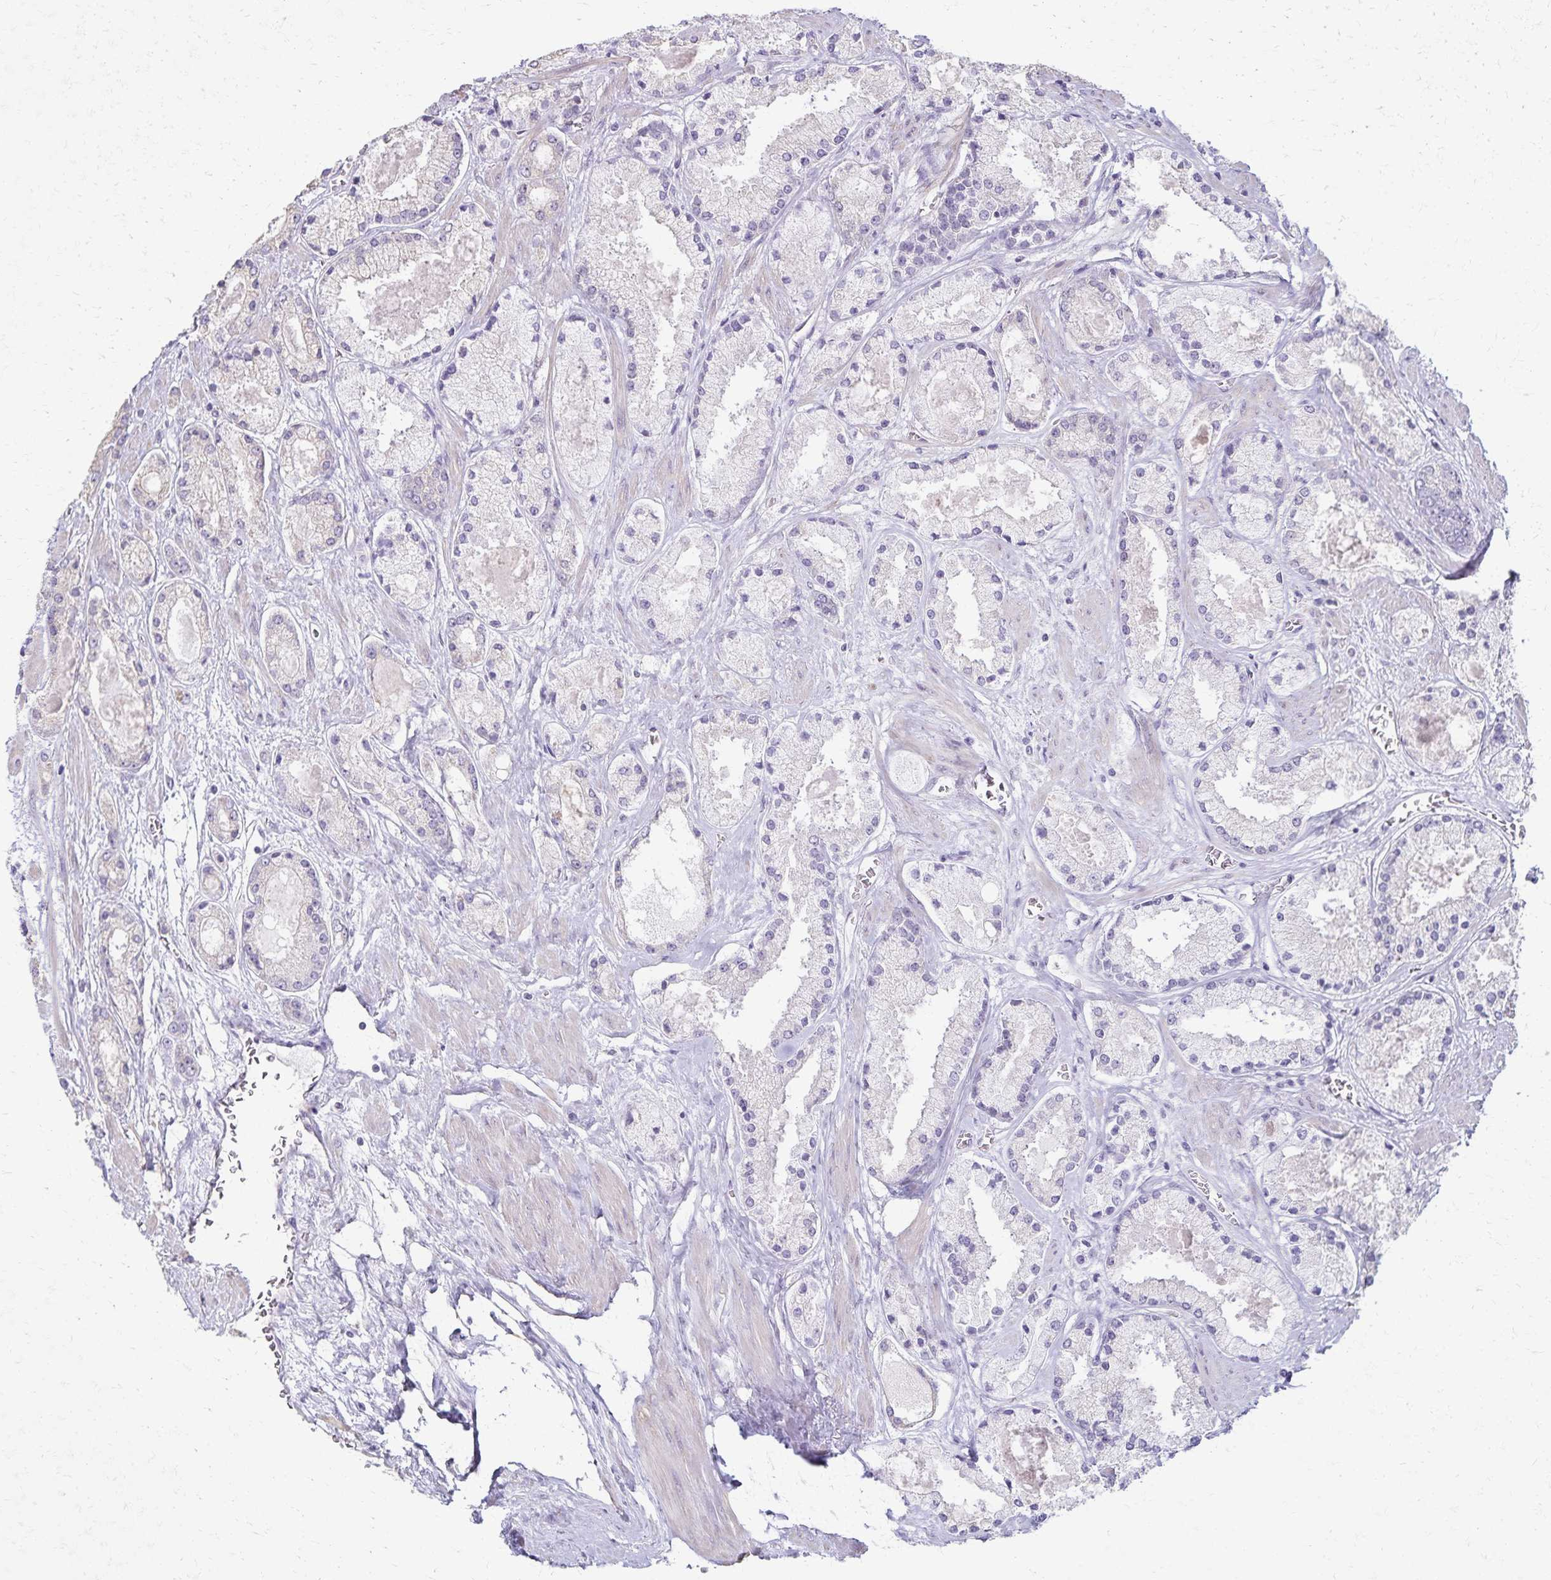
{"staining": {"intensity": "negative", "quantity": "none", "location": "none"}, "tissue": "prostate cancer", "cell_type": "Tumor cells", "image_type": "cancer", "snomed": [{"axis": "morphology", "description": "Adenocarcinoma, High grade"}, {"axis": "topography", "description": "Prostate"}], "caption": "Photomicrograph shows no protein positivity in tumor cells of prostate cancer (adenocarcinoma (high-grade)) tissue. The staining is performed using DAB (3,3'-diaminobenzidine) brown chromogen with nuclei counter-stained in using hematoxylin.", "gene": "KISS1", "patient": {"sex": "male", "age": 67}}